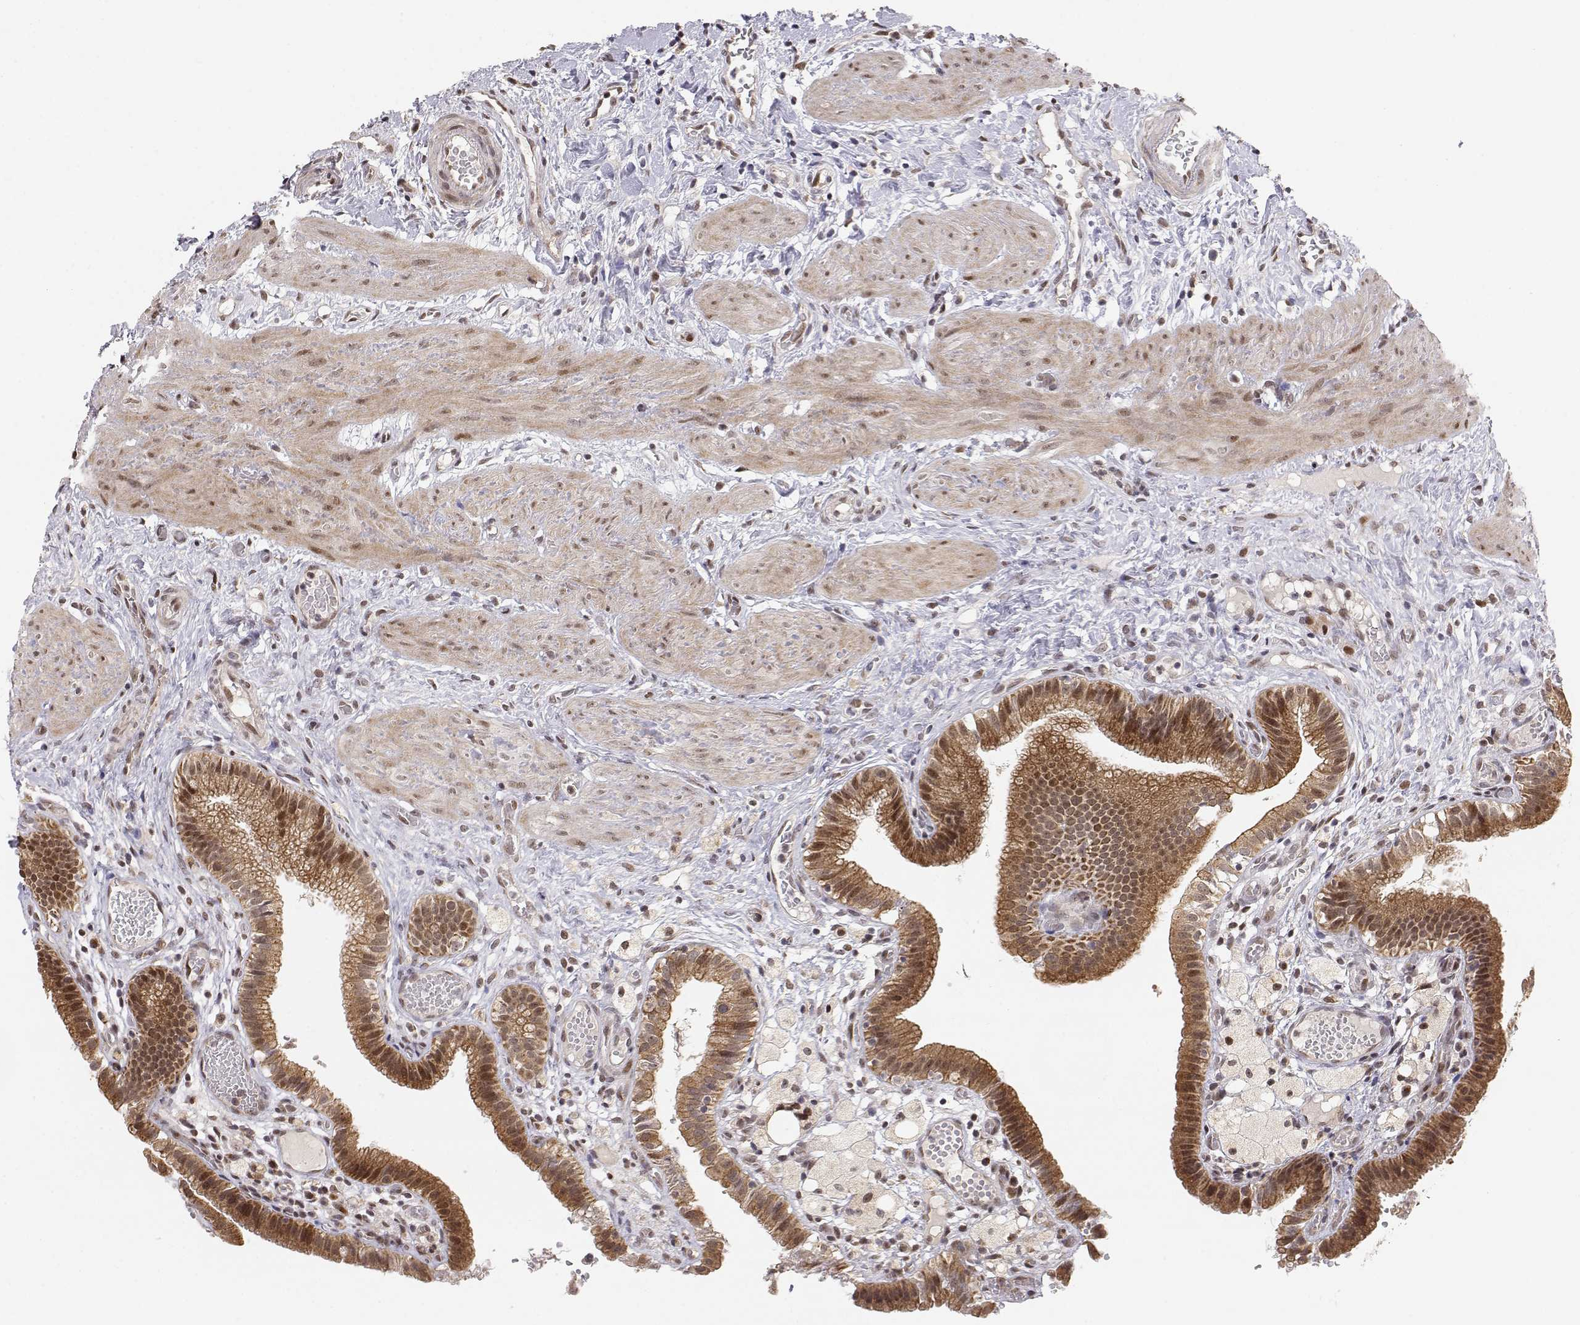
{"staining": {"intensity": "strong", "quantity": ">75%", "location": "cytoplasmic/membranous,nuclear"}, "tissue": "gallbladder", "cell_type": "Glandular cells", "image_type": "normal", "snomed": [{"axis": "morphology", "description": "Normal tissue, NOS"}, {"axis": "topography", "description": "Gallbladder"}], "caption": "Gallbladder stained with immunohistochemistry (IHC) shows strong cytoplasmic/membranous,nuclear expression in approximately >75% of glandular cells.", "gene": "BRCA1", "patient": {"sex": "female", "age": 24}}